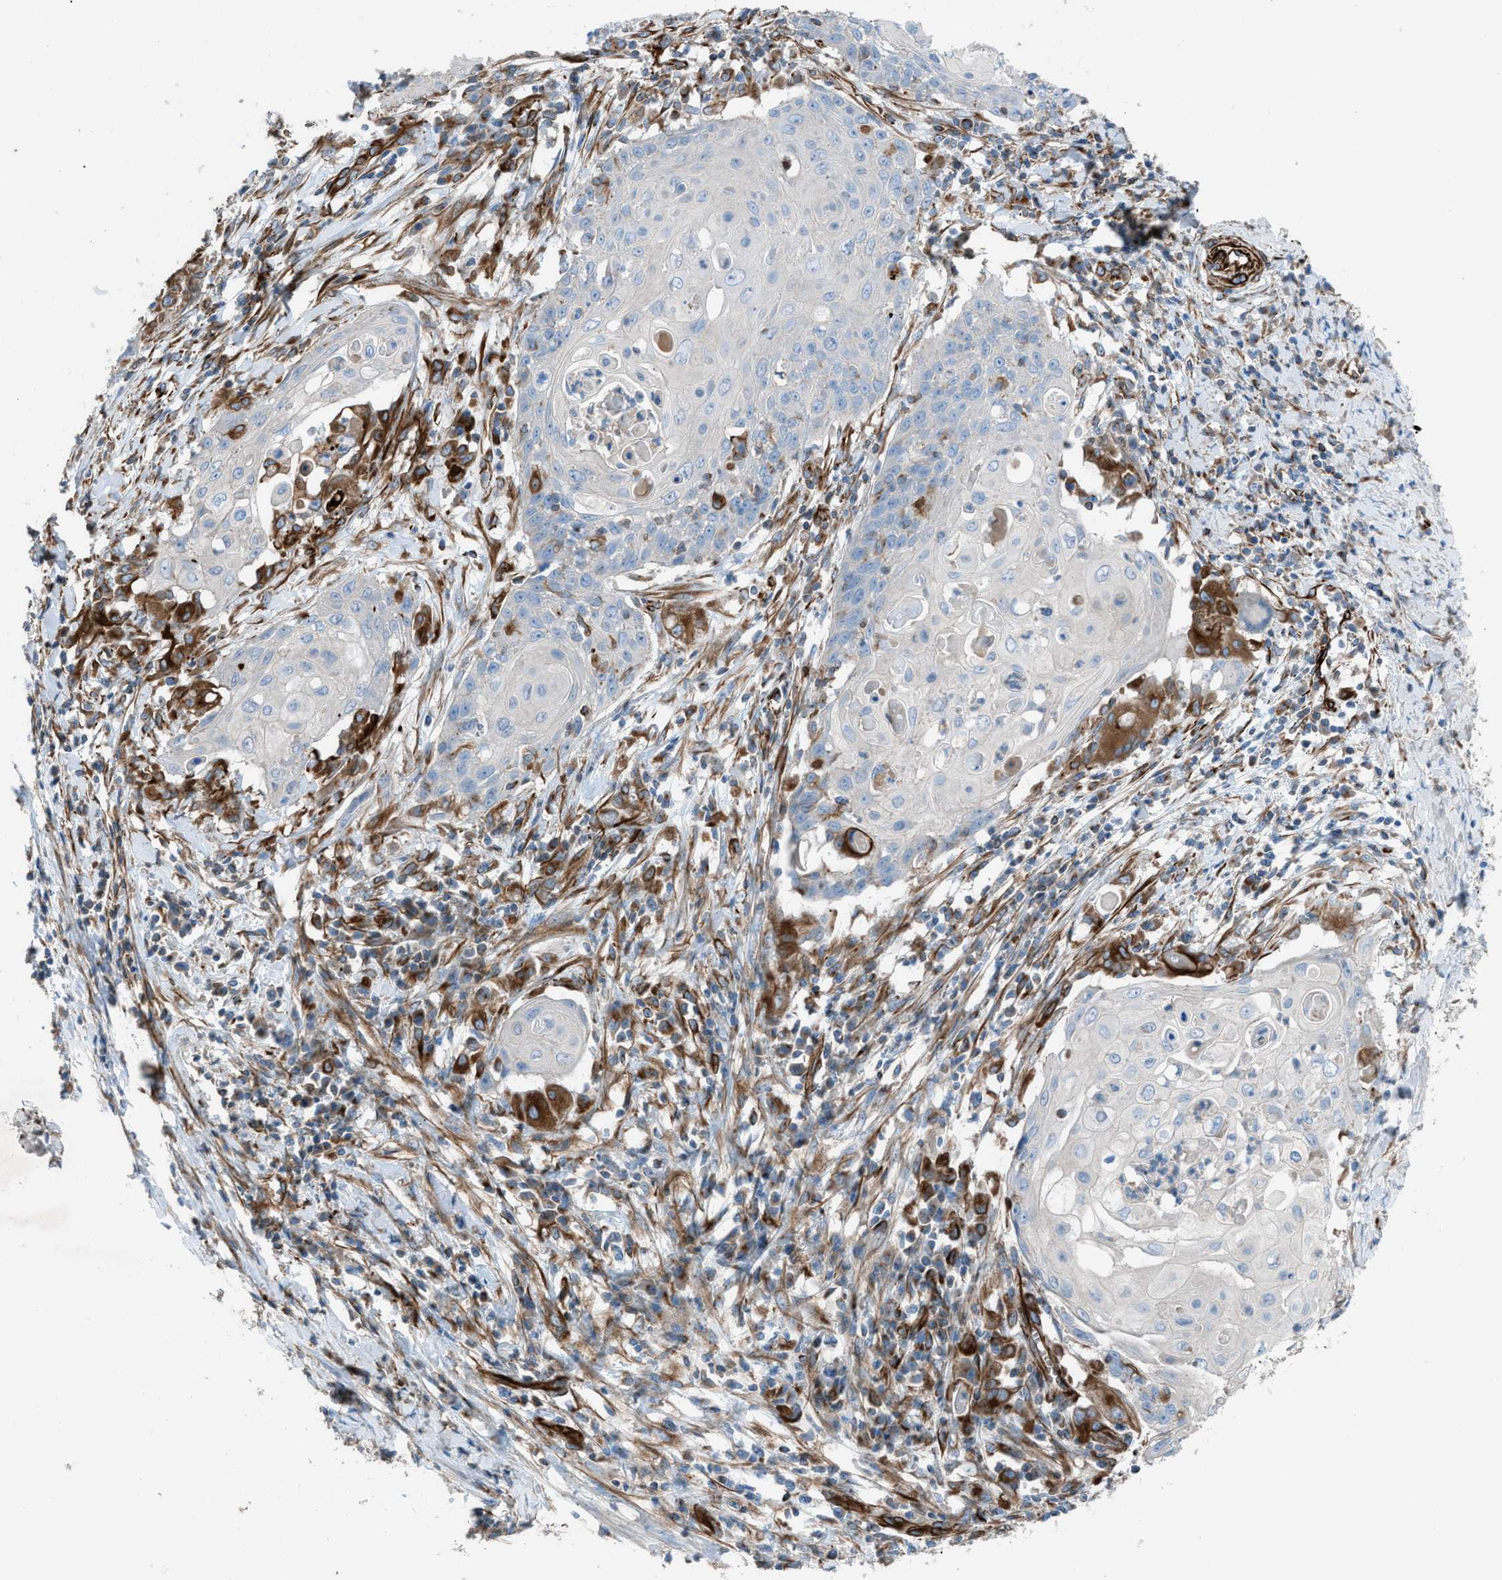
{"staining": {"intensity": "negative", "quantity": "none", "location": "none"}, "tissue": "cervical cancer", "cell_type": "Tumor cells", "image_type": "cancer", "snomed": [{"axis": "morphology", "description": "Squamous cell carcinoma, NOS"}, {"axis": "topography", "description": "Cervix"}], "caption": "Cervical cancer was stained to show a protein in brown. There is no significant positivity in tumor cells.", "gene": "CABP7", "patient": {"sex": "female", "age": 39}}